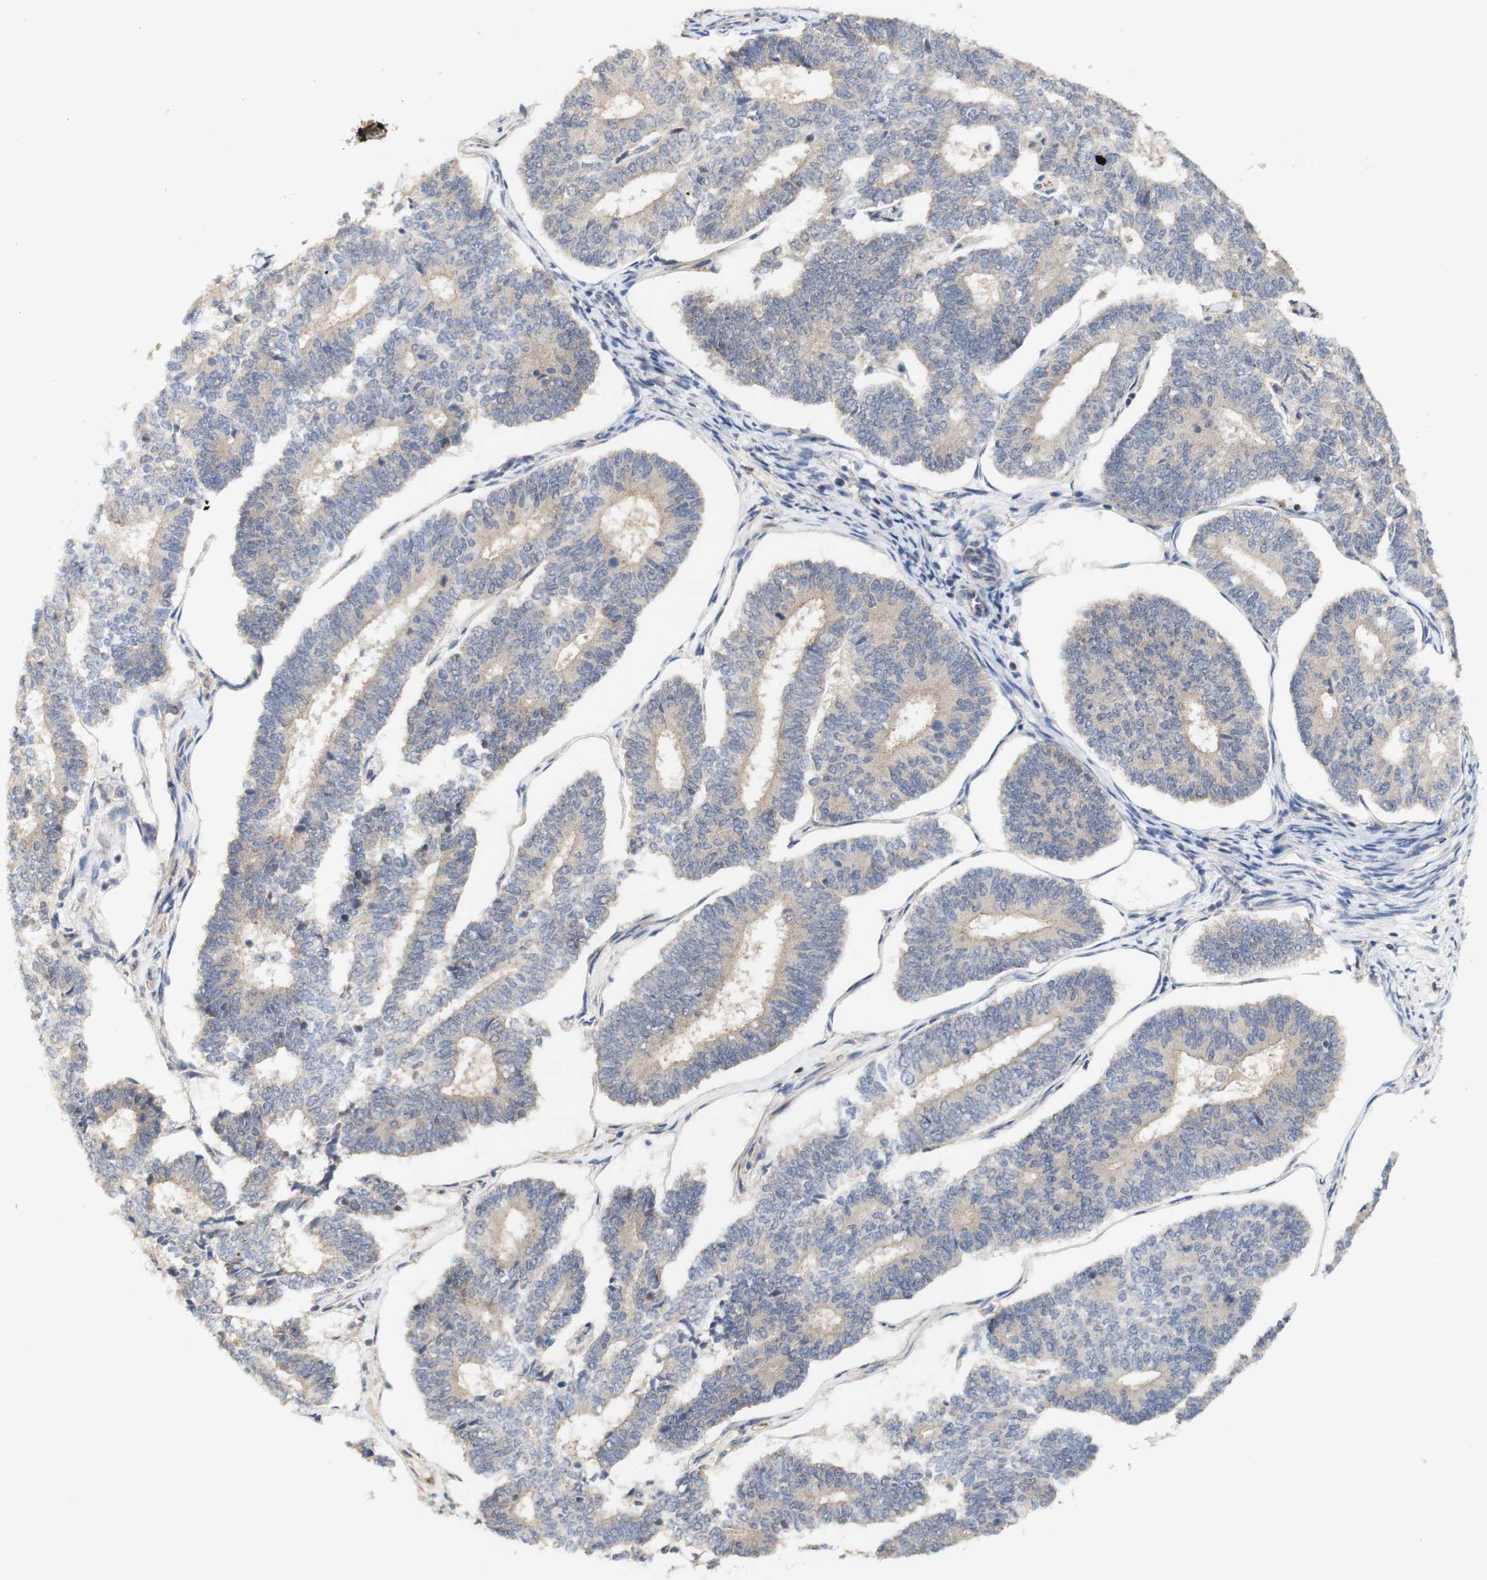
{"staining": {"intensity": "moderate", "quantity": ">75%", "location": "cytoplasmic/membranous"}, "tissue": "endometrial cancer", "cell_type": "Tumor cells", "image_type": "cancer", "snomed": [{"axis": "morphology", "description": "Adenocarcinoma, NOS"}, {"axis": "topography", "description": "Endometrium"}], "caption": "Endometrial cancer (adenocarcinoma) tissue exhibits moderate cytoplasmic/membranous staining in approximately >75% of tumor cells", "gene": "PIN1", "patient": {"sex": "female", "age": 70}}